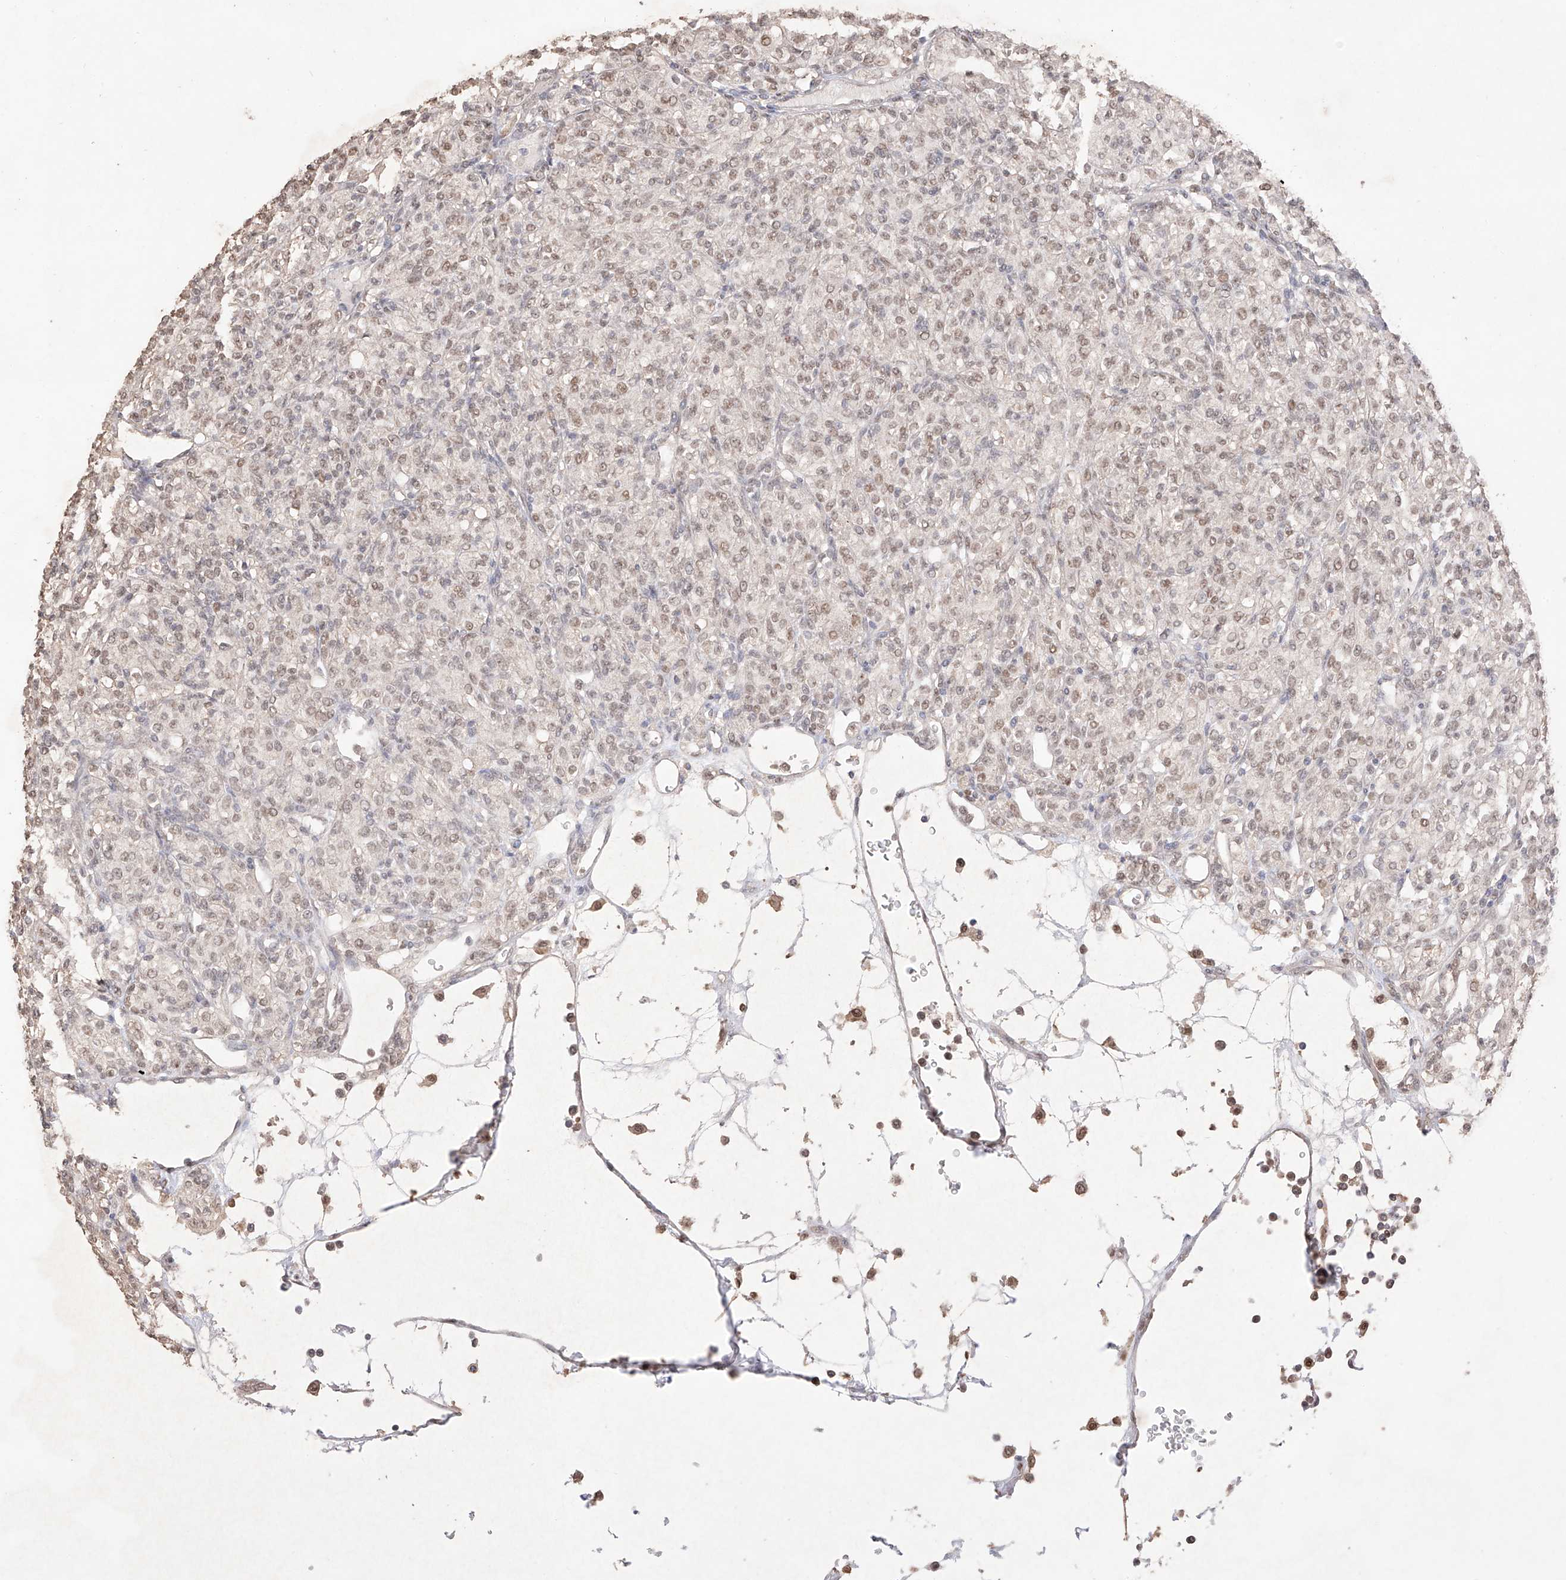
{"staining": {"intensity": "weak", "quantity": ">75%", "location": "cytoplasmic/membranous,nuclear"}, "tissue": "renal cancer", "cell_type": "Tumor cells", "image_type": "cancer", "snomed": [{"axis": "morphology", "description": "Adenocarcinoma, NOS"}, {"axis": "topography", "description": "Kidney"}], "caption": "Brown immunohistochemical staining in adenocarcinoma (renal) shows weak cytoplasmic/membranous and nuclear staining in about >75% of tumor cells.", "gene": "APIP", "patient": {"sex": "male", "age": 77}}